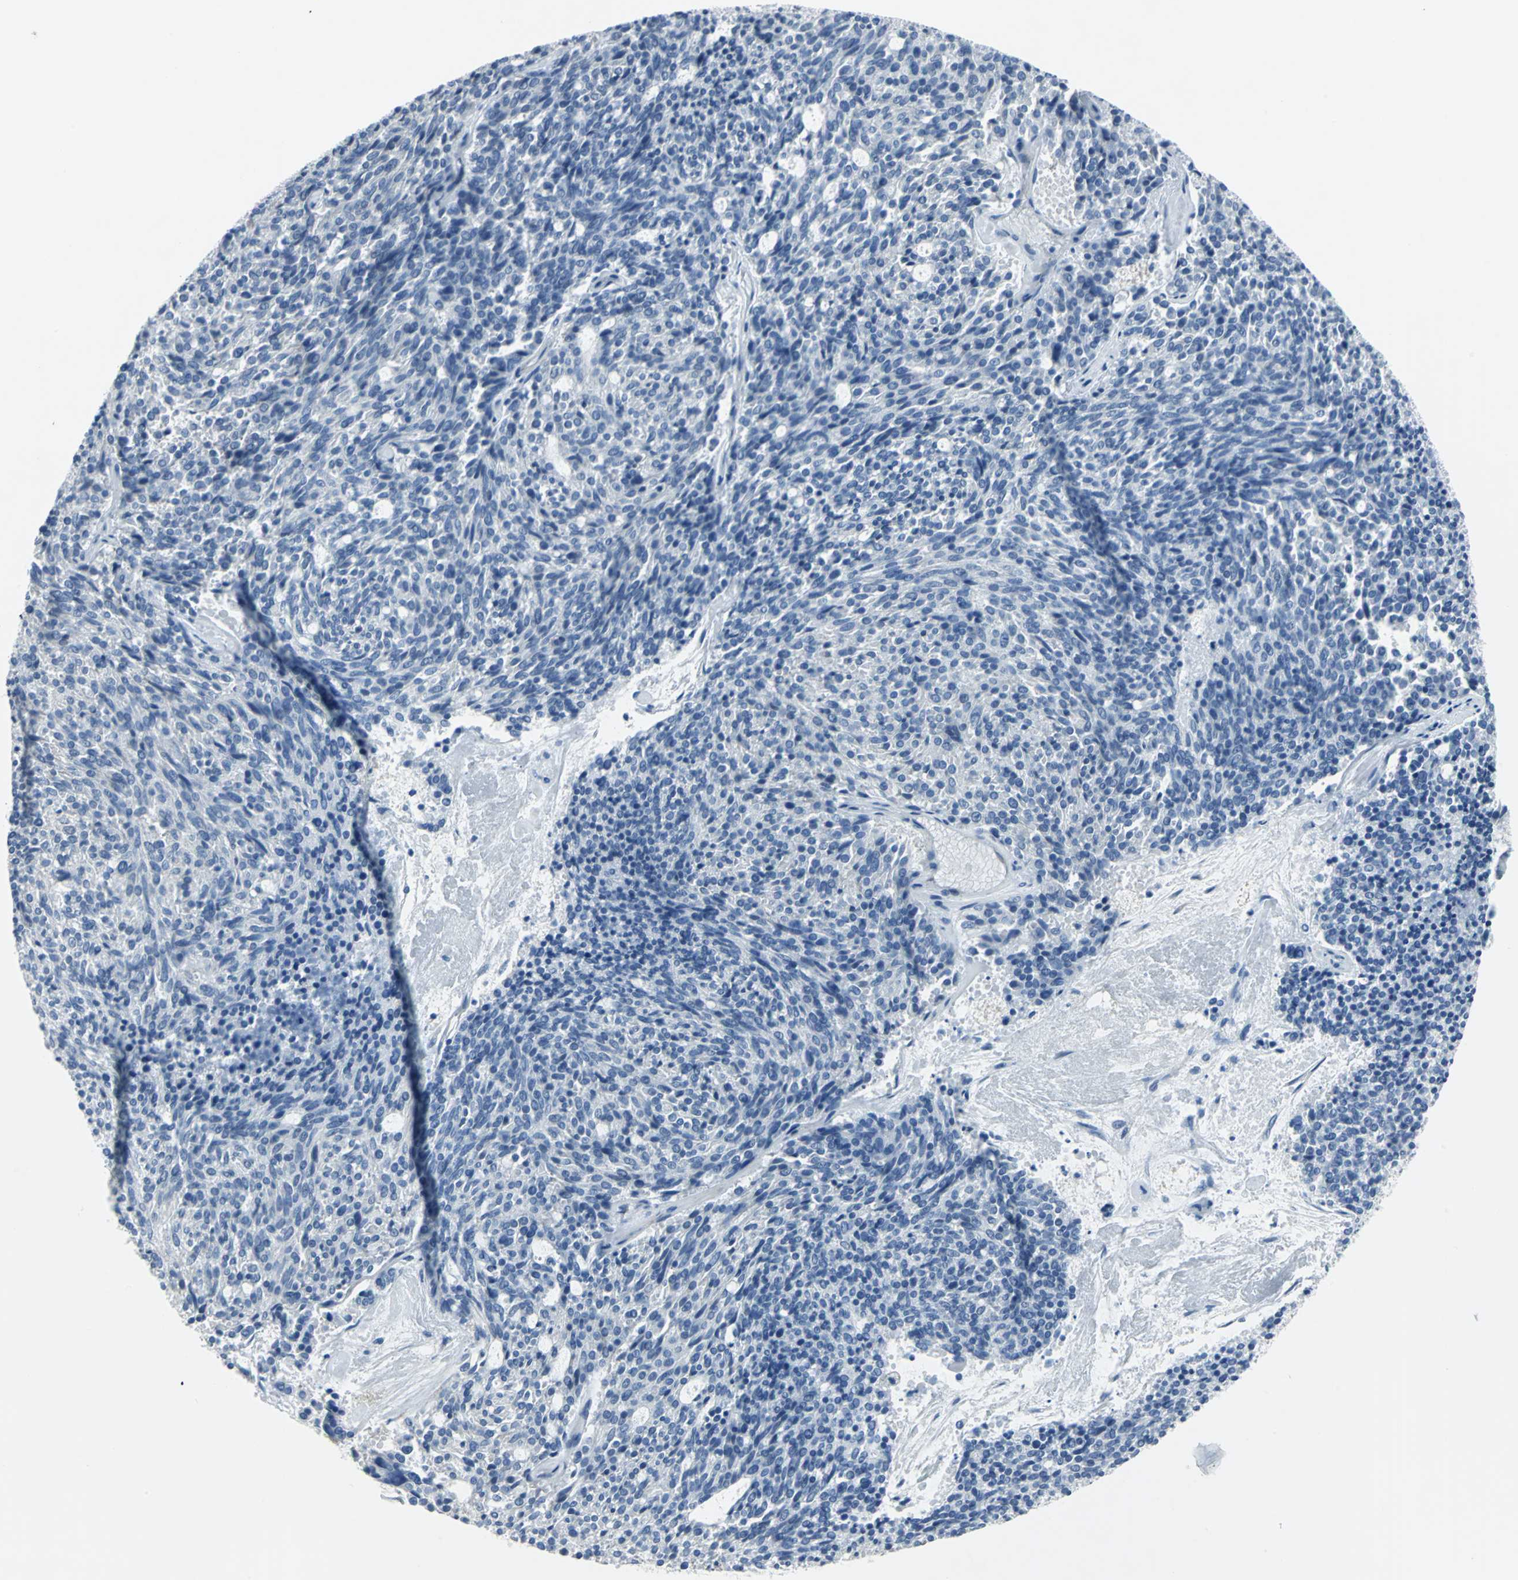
{"staining": {"intensity": "negative", "quantity": "none", "location": "none"}, "tissue": "carcinoid", "cell_type": "Tumor cells", "image_type": "cancer", "snomed": [{"axis": "morphology", "description": "Carcinoid, malignant, NOS"}, {"axis": "topography", "description": "Pancreas"}], "caption": "A high-resolution image shows immunohistochemistry (IHC) staining of malignant carcinoid, which demonstrates no significant positivity in tumor cells.", "gene": "DNAI2", "patient": {"sex": "female", "age": 54}}